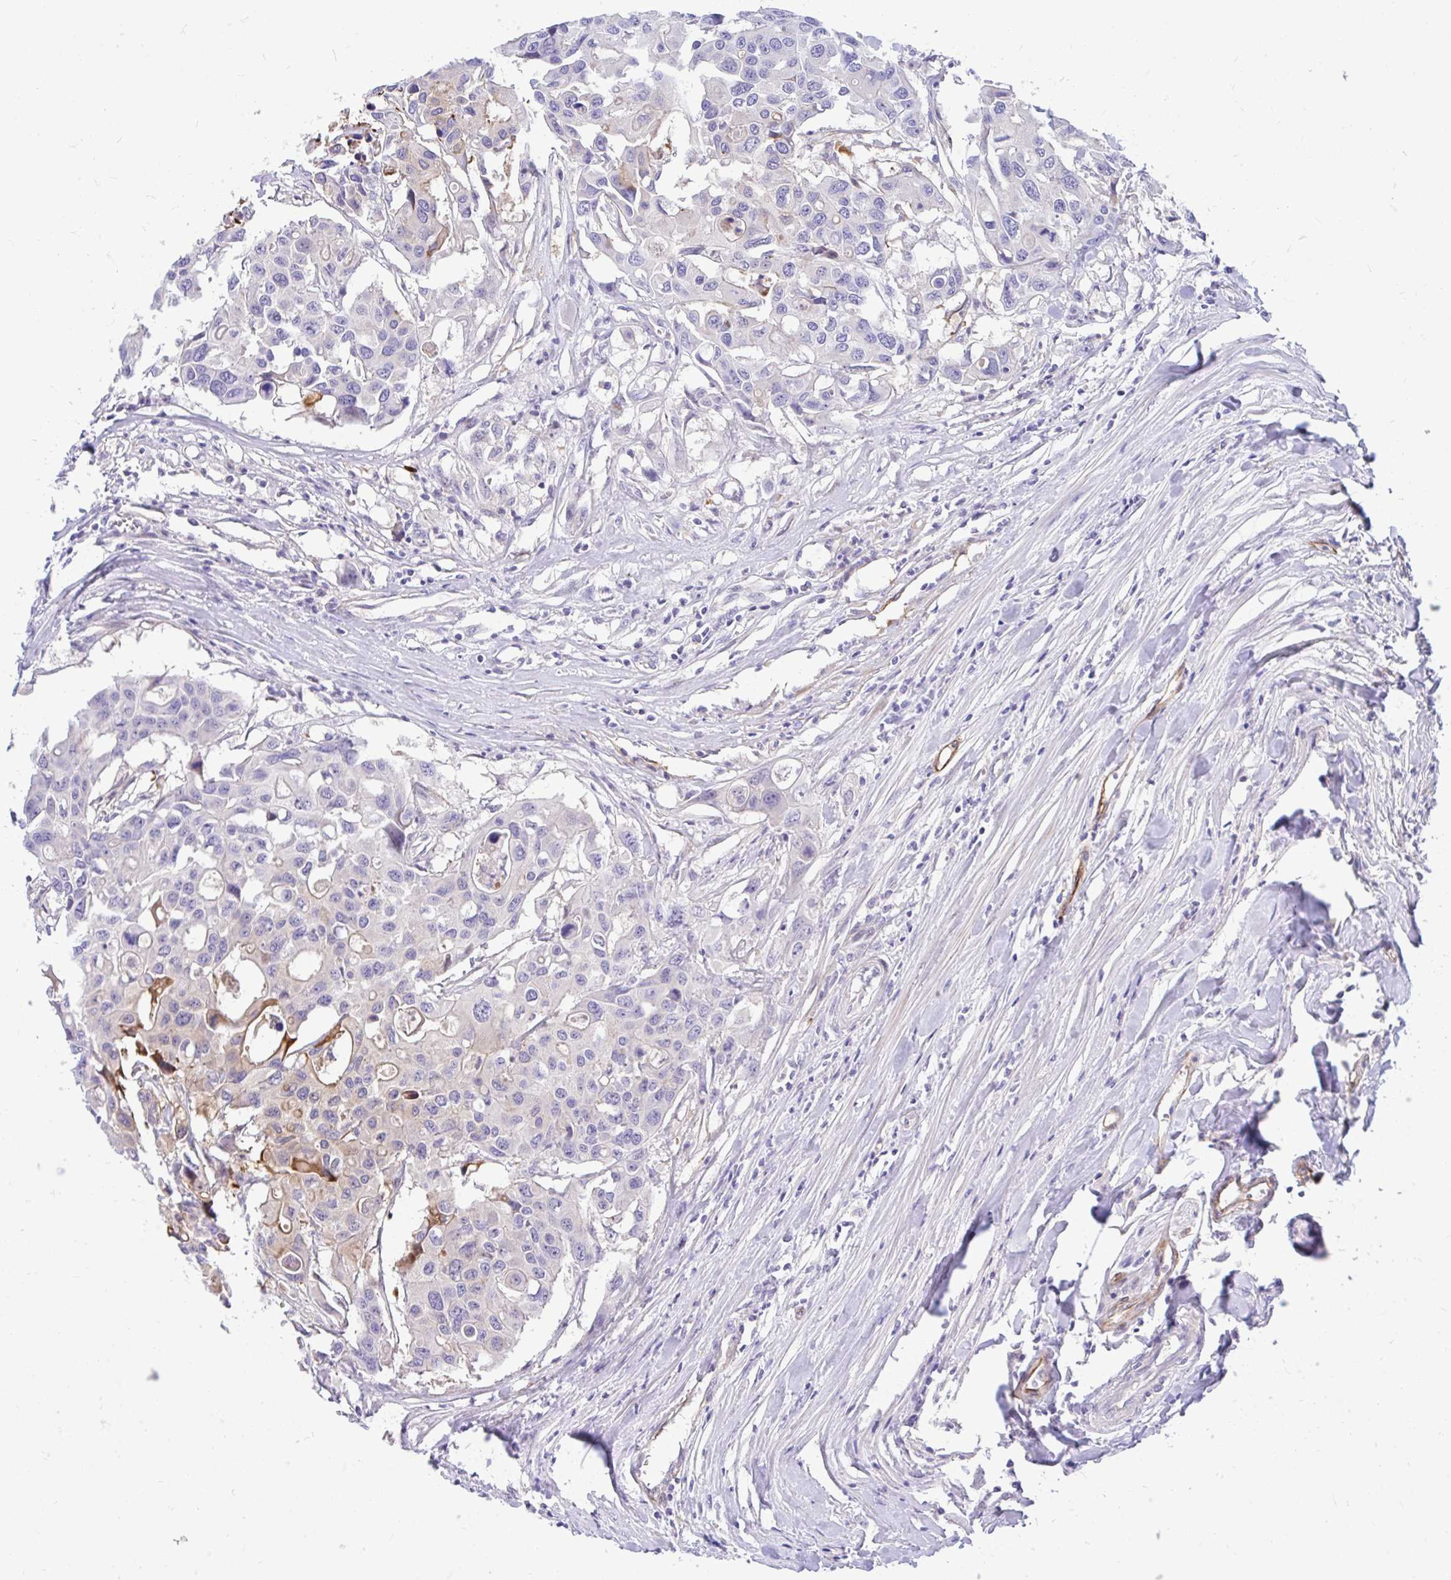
{"staining": {"intensity": "negative", "quantity": "none", "location": "none"}, "tissue": "colorectal cancer", "cell_type": "Tumor cells", "image_type": "cancer", "snomed": [{"axis": "morphology", "description": "Adenocarcinoma, NOS"}, {"axis": "topography", "description": "Colon"}], "caption": "High power microscopy micrograph of an immunohistochemistry (IHC) histopathology image of colorectal cancer, revealing no significant expression in tumor cells.", "gene": "ESPNL", "patient": {"sex": "male", "age": 77}}